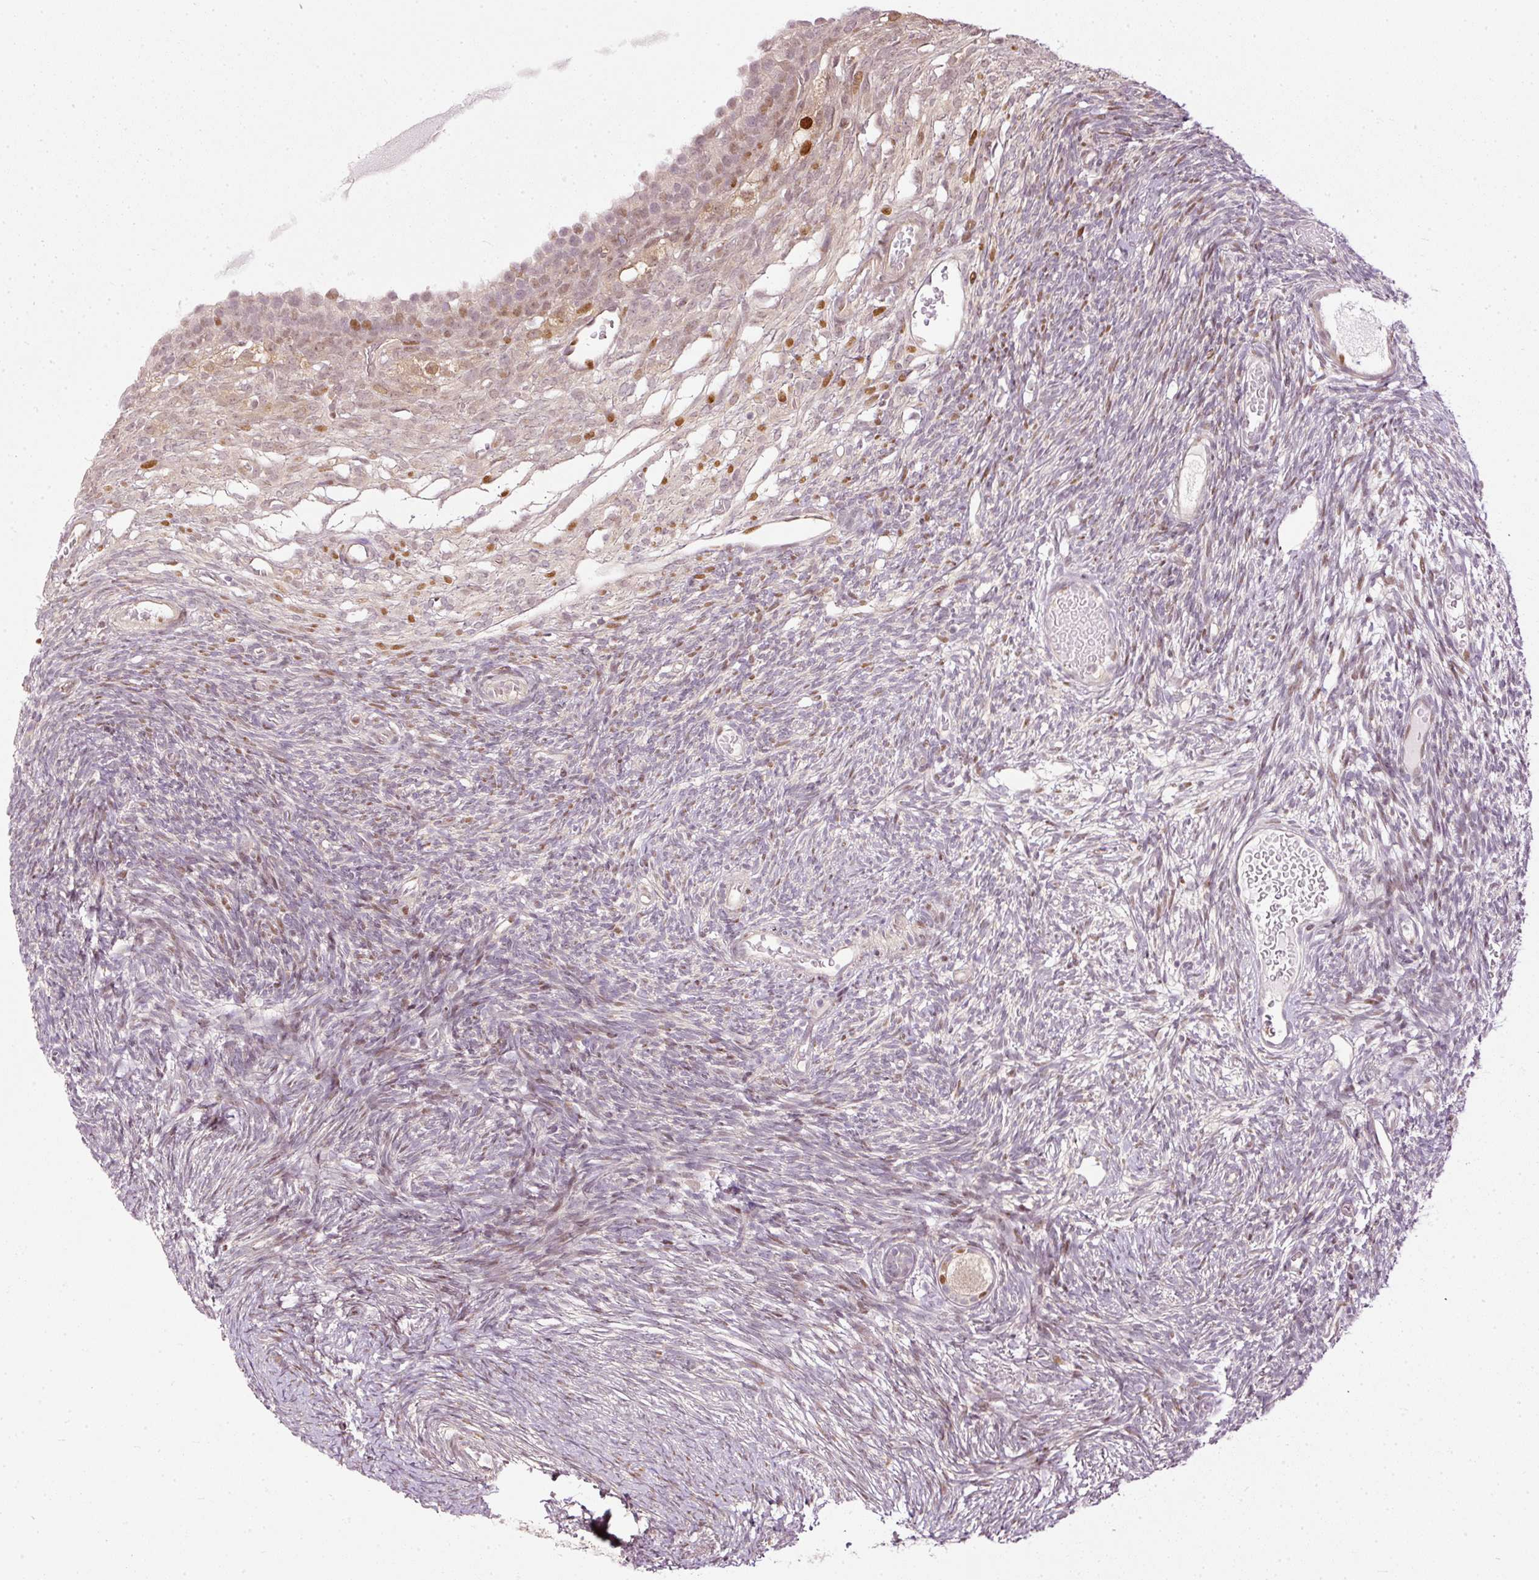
{"staining": {"intensity": "moderate", "quantity": "<25%", "location": "nuclear"}, "tissue": "ovary", "cell_type": "Follicle cells", "image_type": "normal", "snomed": [{"axis": "morphology", "description": "Normal tissue, NOS"}, {"axis": "topography", "description": "Ovary"}], "caption": "An immunohistochemistry (IHC) micrograph of benign tissue is shown. Protein staining in brown highlights moderate nuclear positivity in ovary within follicle cells.", "gene": "ZNF778", "patient": {"sex": "female", "age": 39}}